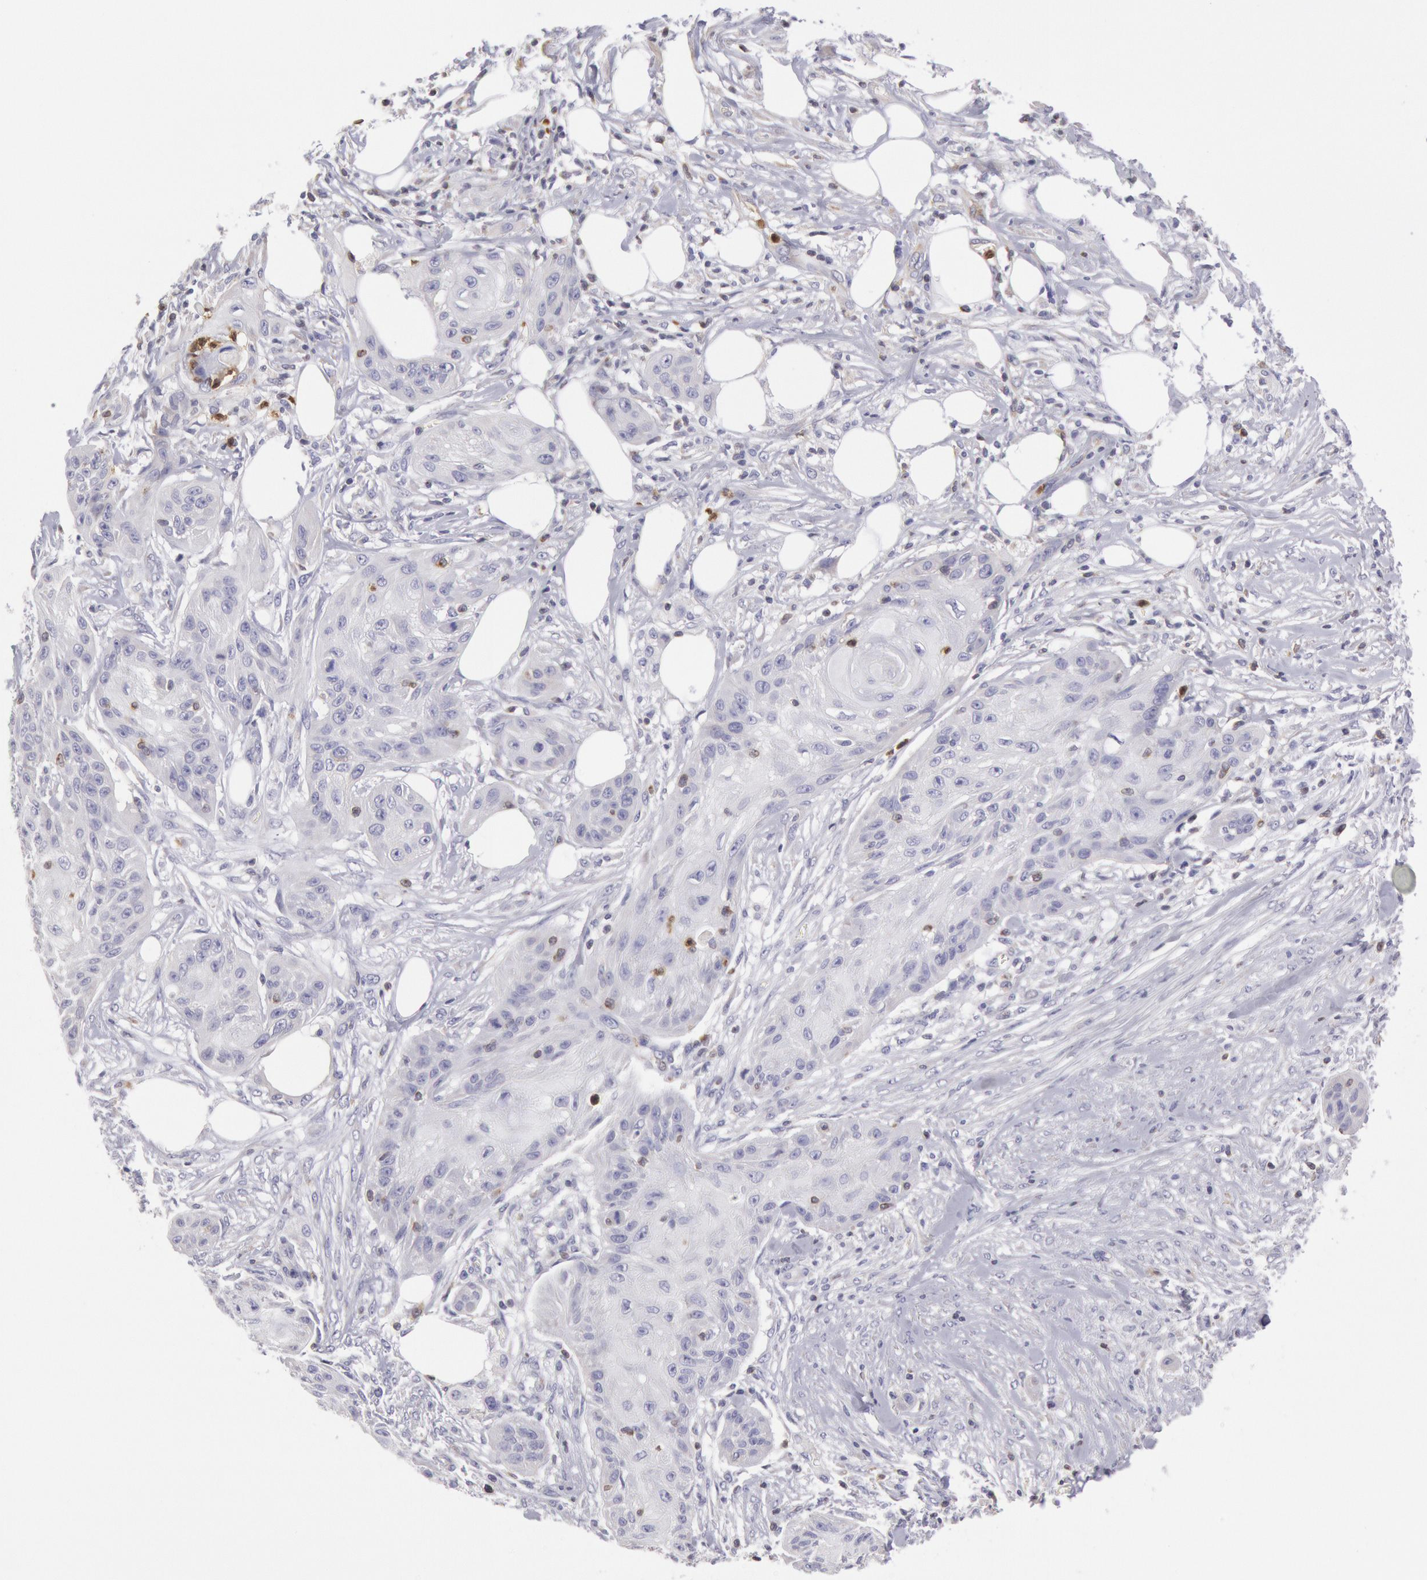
{"staining": {"intensity": "negative", "quantity": "none", "location": "none"}, "tissue": "skin cancer", "cell_type": "Tumor cells", "image_type": "cancer", "snomed": [{"axis": "morphology", "description": "Squamous cell carcinoma, NOS"}, {"axis": "topography", "description": "Skin"}], "caption": "Immunohistochemistry (IHC) of human squamous cell carcinoma (skin) displays no expression in tumor cells.", "gene": "RAB27A", "patient": {"sex": "female", "age": 88}}